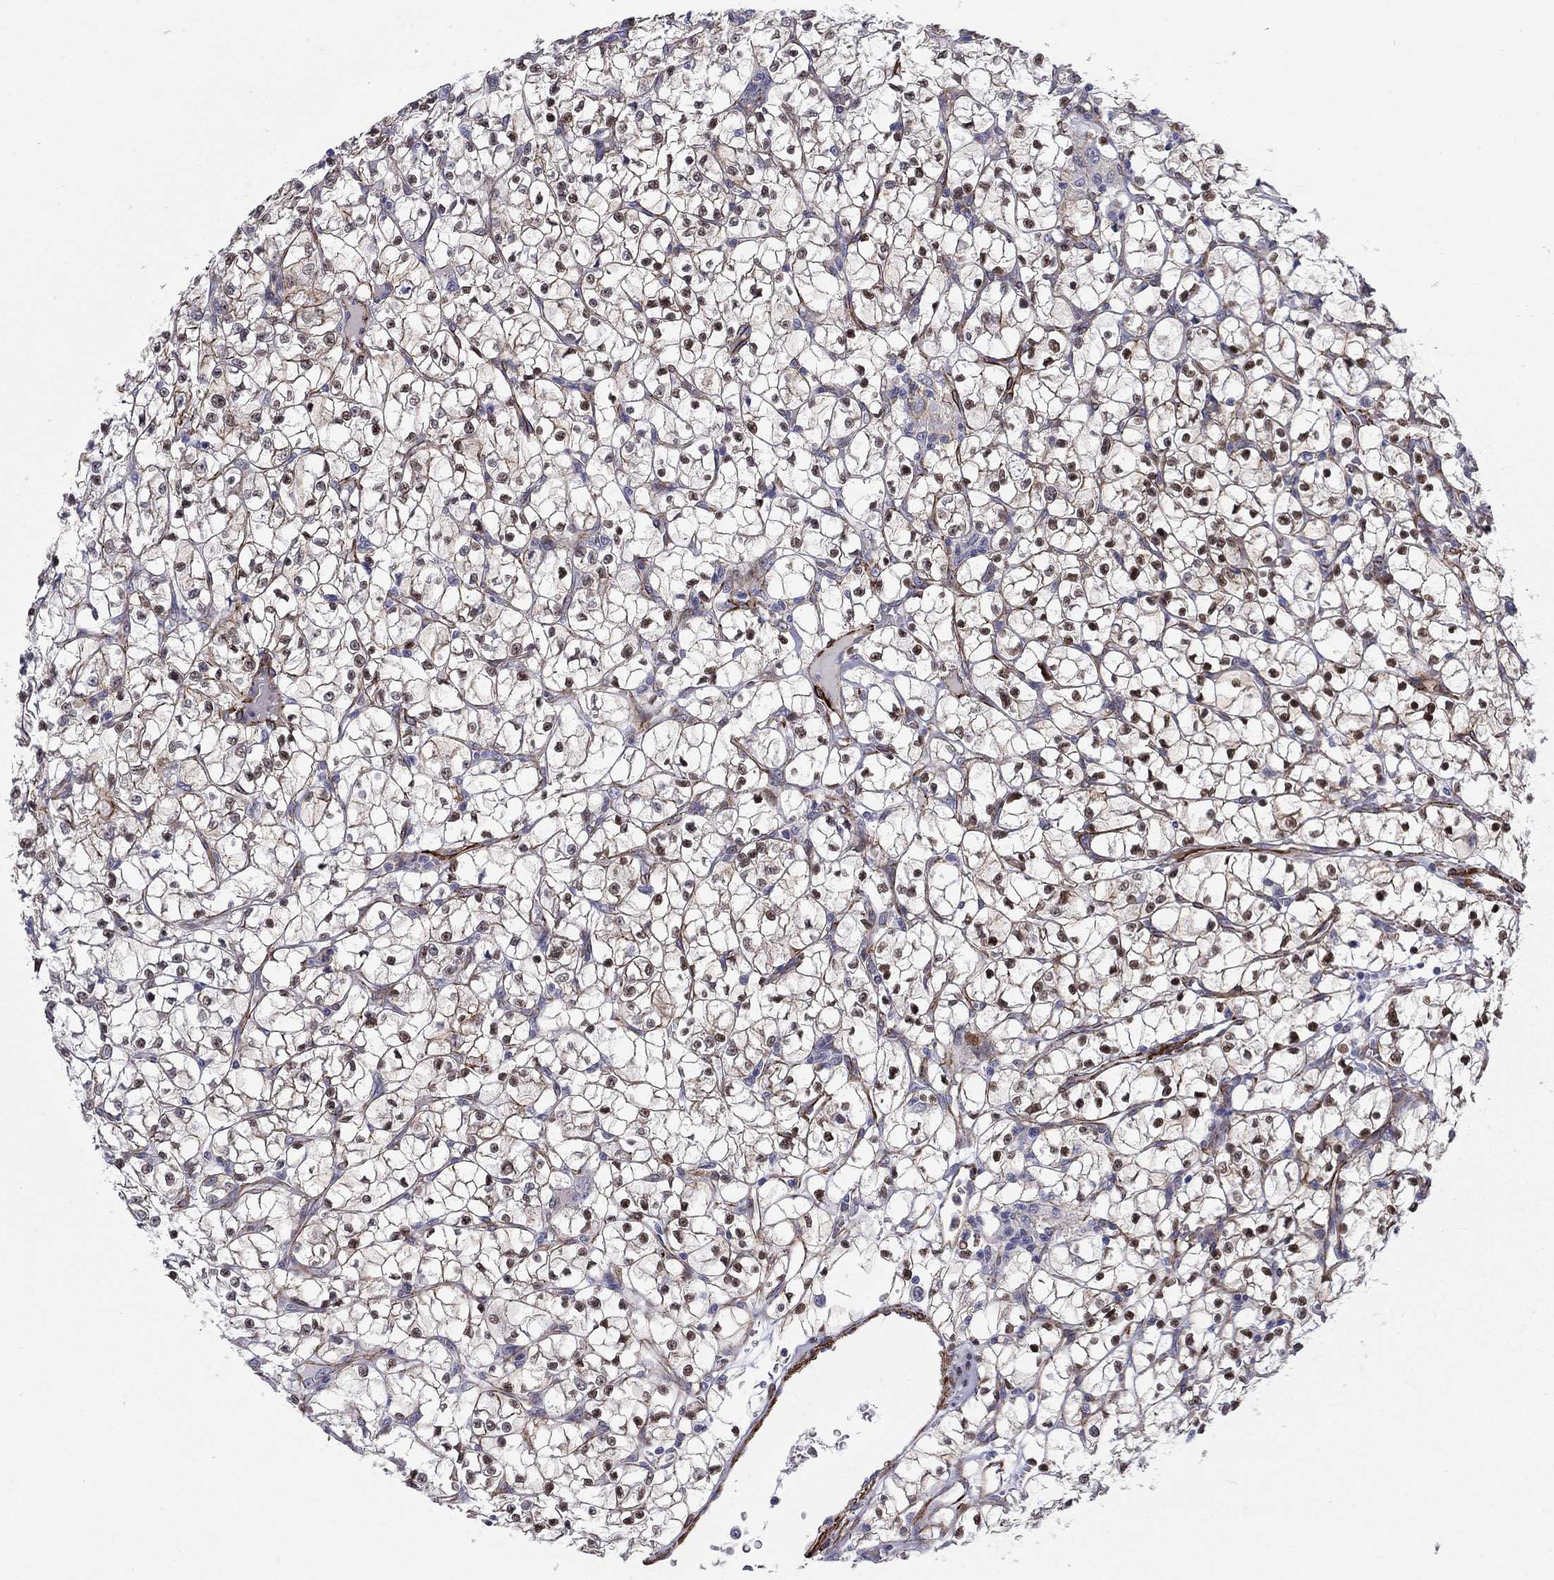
{"staining": {"intensity": "moderate", "quantity": "<25%", "location": "nuclear"}, "tissue": "renal cancer", "cell_type": "Tumor cells", "image_type": "cancer", "snomed": [{"axis": "morphology", "description": "Adenocarcinoma, NOS"}, {"axis": "topography", "description": "Kidney"}], "caption": "Brown immunohistochemical staining in renal cancer (adenocarcinoma) demonstrates moderate nuclear staining in approximately <25% of tumor cells.", "gene": "KRBA1", "patient": {"sex": "female", "age": 64}}